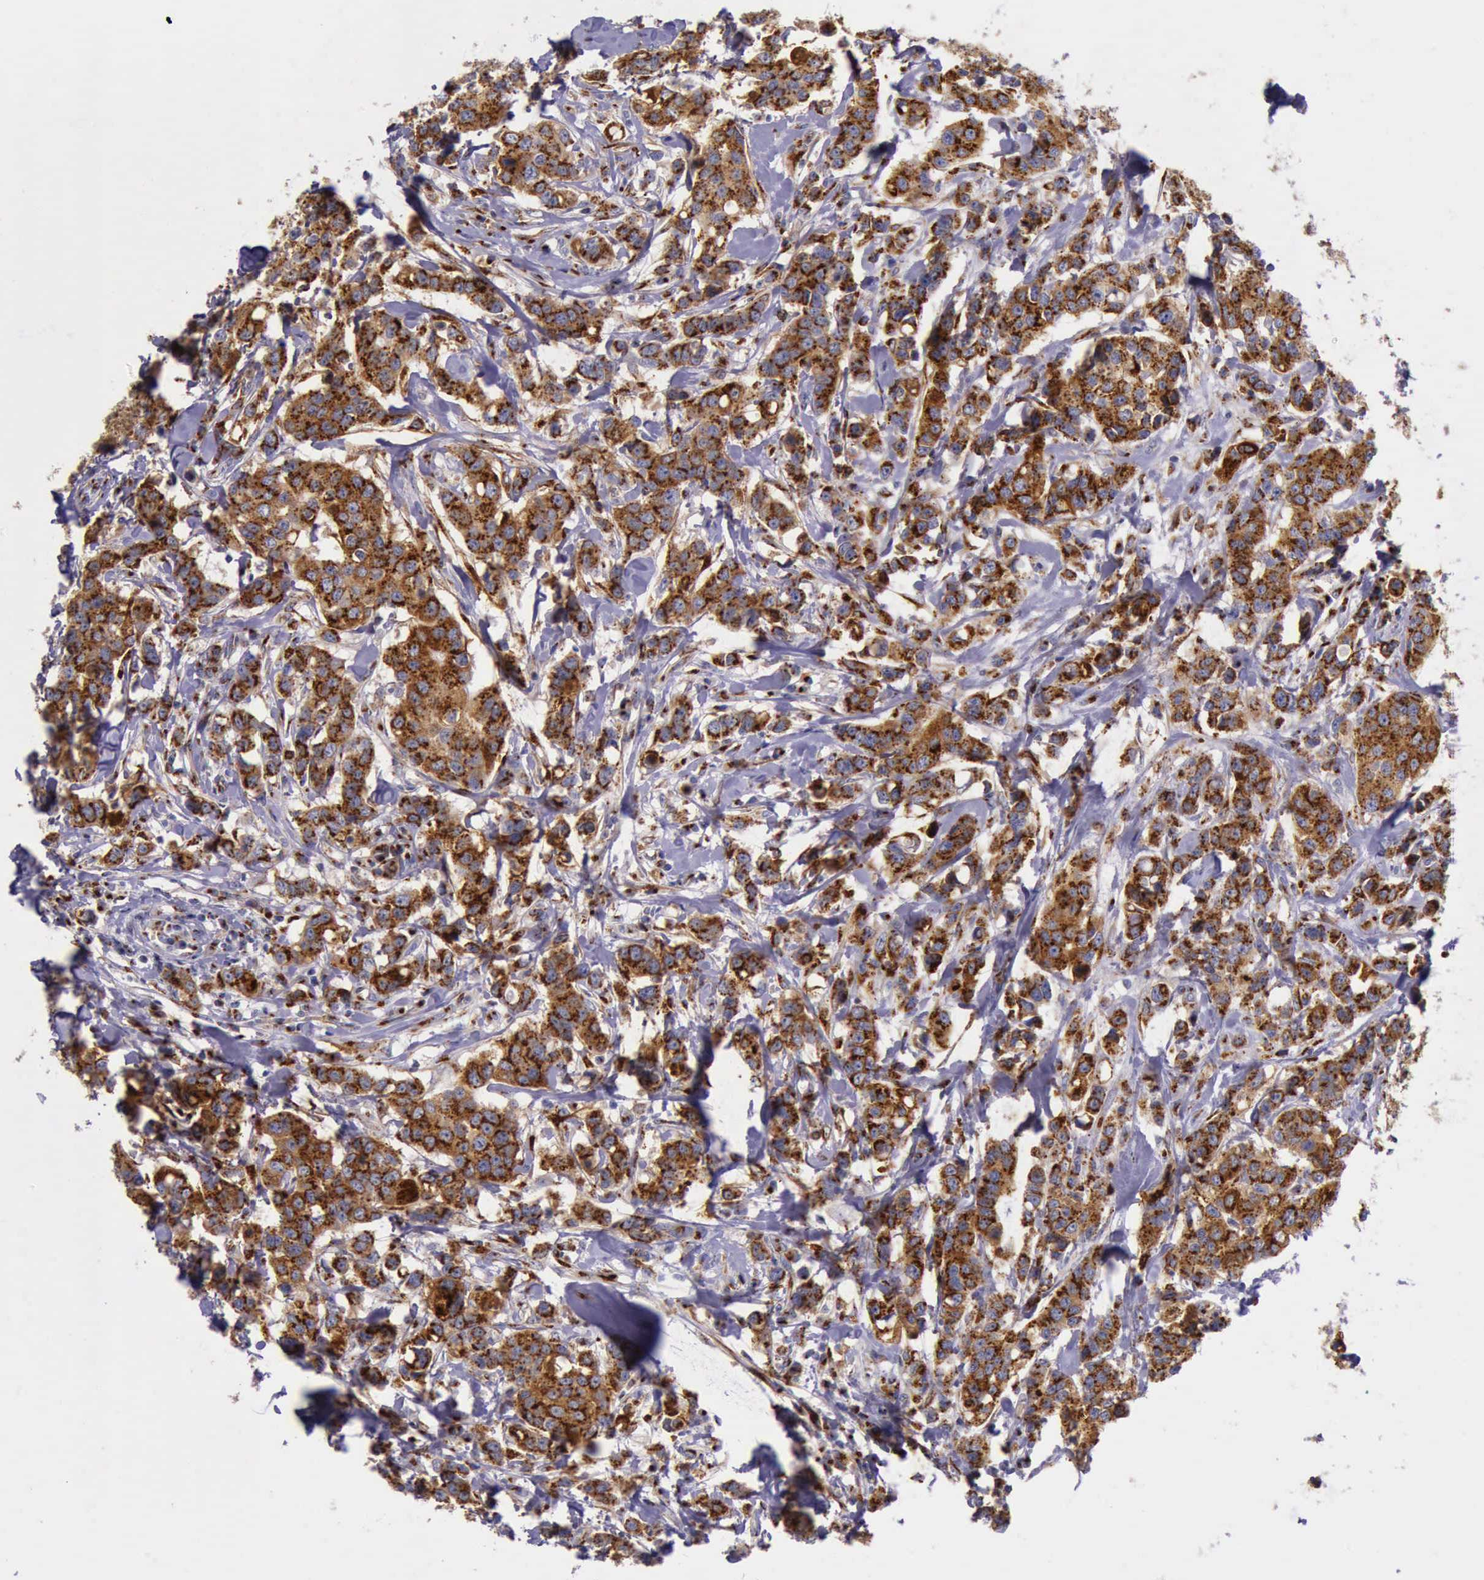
{"staining": {"intensity": "strong", "quantity": ">75%", "location": "cytoplasmic/membranous"}, "tissue": "breast cancer", "cell_type": "Tumor cells", "image_type": "cancer", "snomed": [{"axis": "morphology", "description": "Duct carcinoma"}, {"axis": "topography", "description": "Breast"}], "caption": "High-power microscopy captured an IHC histopathology image of breast cancer, revealing strong cytoplasmic/membranous expression in approximately >75% of tumor cells.", "gene": "GOLGA5", "patient": {"sex": "female", "age": 27}}